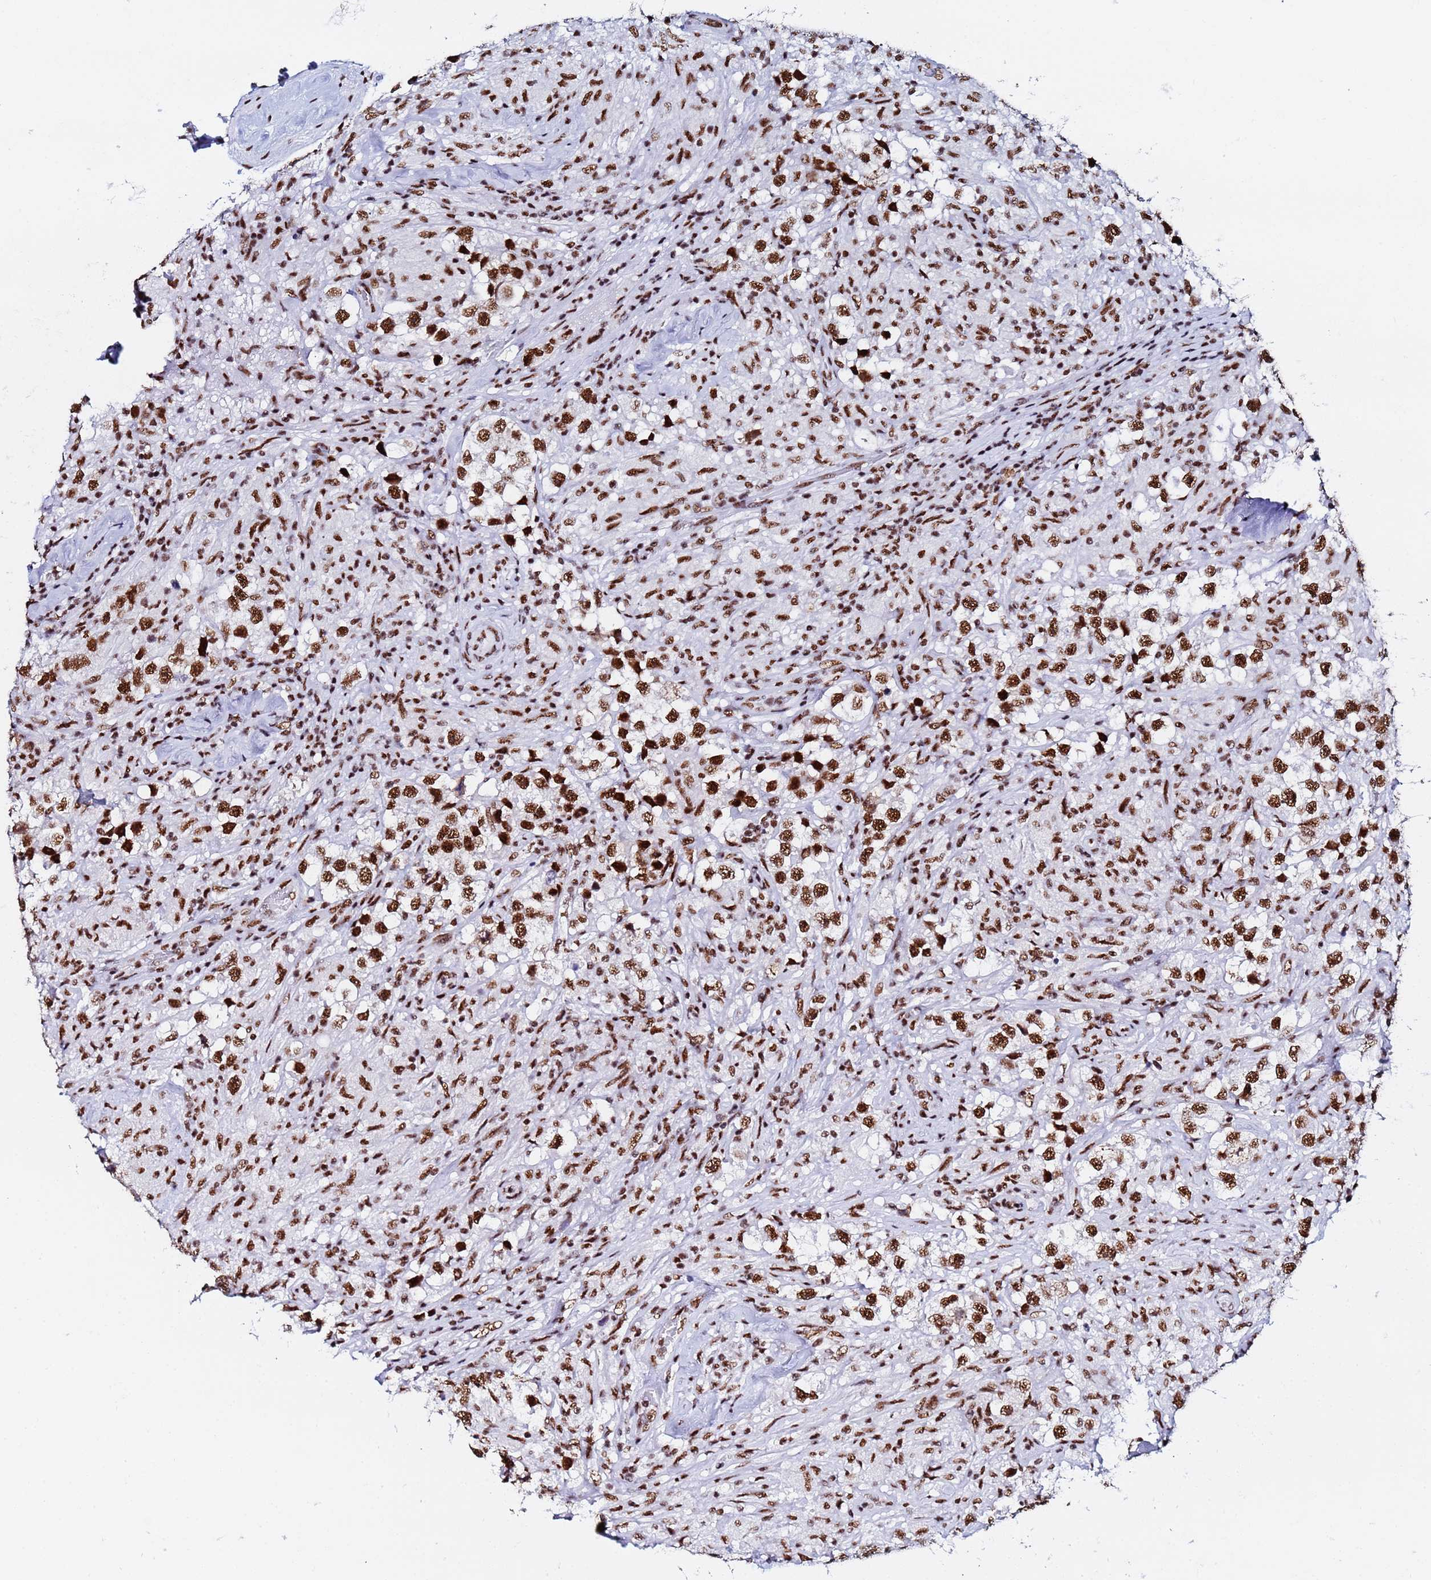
{"staining": {"intensity": "strong", "quantity": ">75%", "location": "nuclear"}, "tissue": "testis cancer", "cell_type": "Tumor cells", "image_type": "cancer", "snomed": [{"axis": "morphology", "description": "Seminoma, NOS"}, {"axis": "topography", "description": "Testis"}], "caption": "High-magnification brightfield microscopy of testis seminoma stained with DAB (3,3'-diaminobenzidine) (brown) and counterstained with hematoxylin (blue). tumor cells exhibit strong nuclear expression is identified in approximately>75% of cells.", "gene": "SNRPA1", "patient": {"sex": "male", "age": 46}}